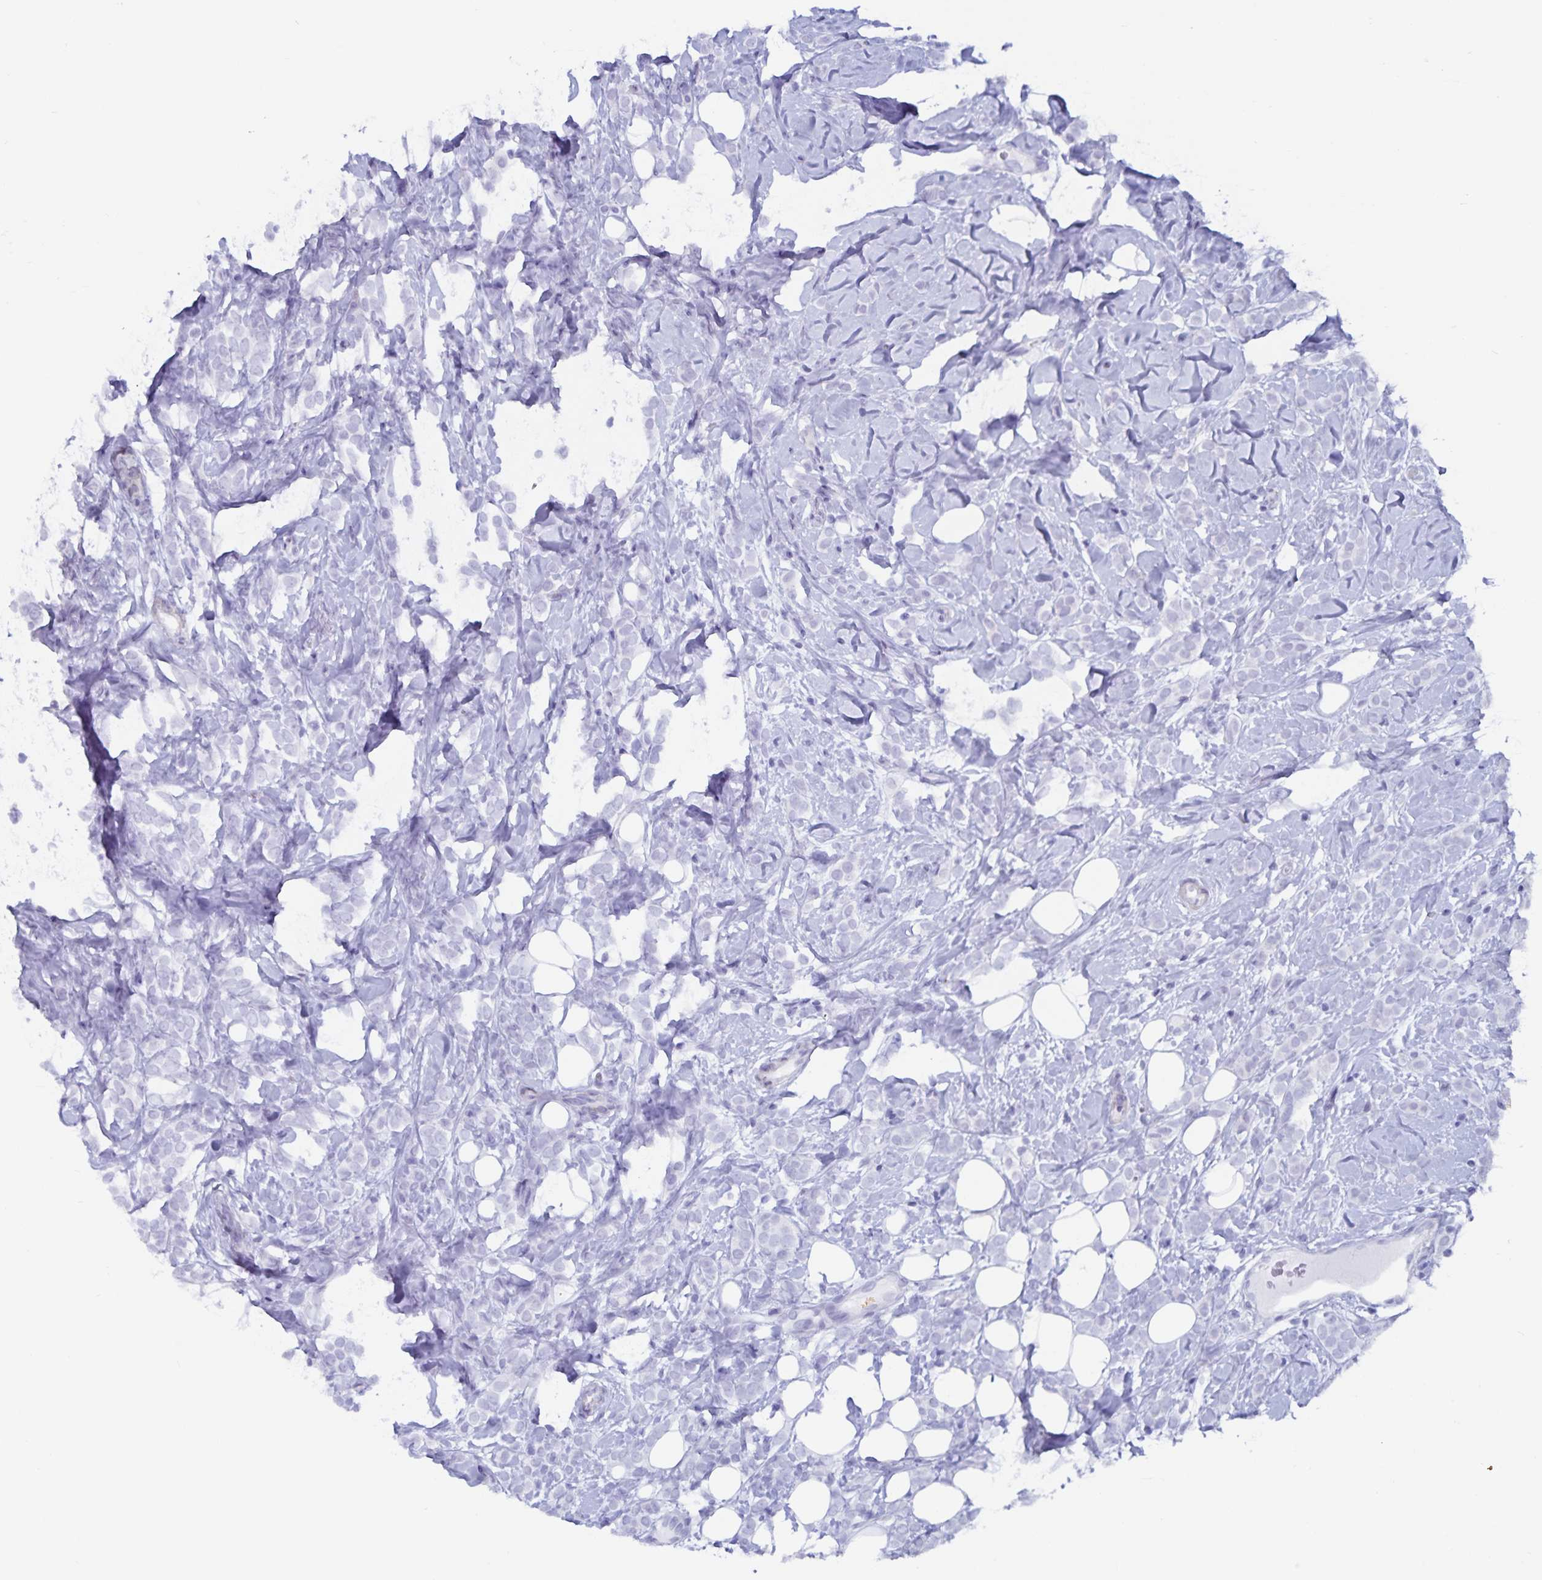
{"staining": {"intensity": "negative", "quantity": "none", "location": "none"}, "tissue": "breast cancer", "cell_type": "Tumor cells", "image_type": "cancer", "snomed": [{"axis": "morphology", "description": "Lobular carcinoma"}, {"axis": "topography", "description": "Breast"}], "caption": "A micrograph of human breast cancer is negative for staining in tumor cells.", "gene": "GPR137", "patient": {"sex": "female", "age": 49}}